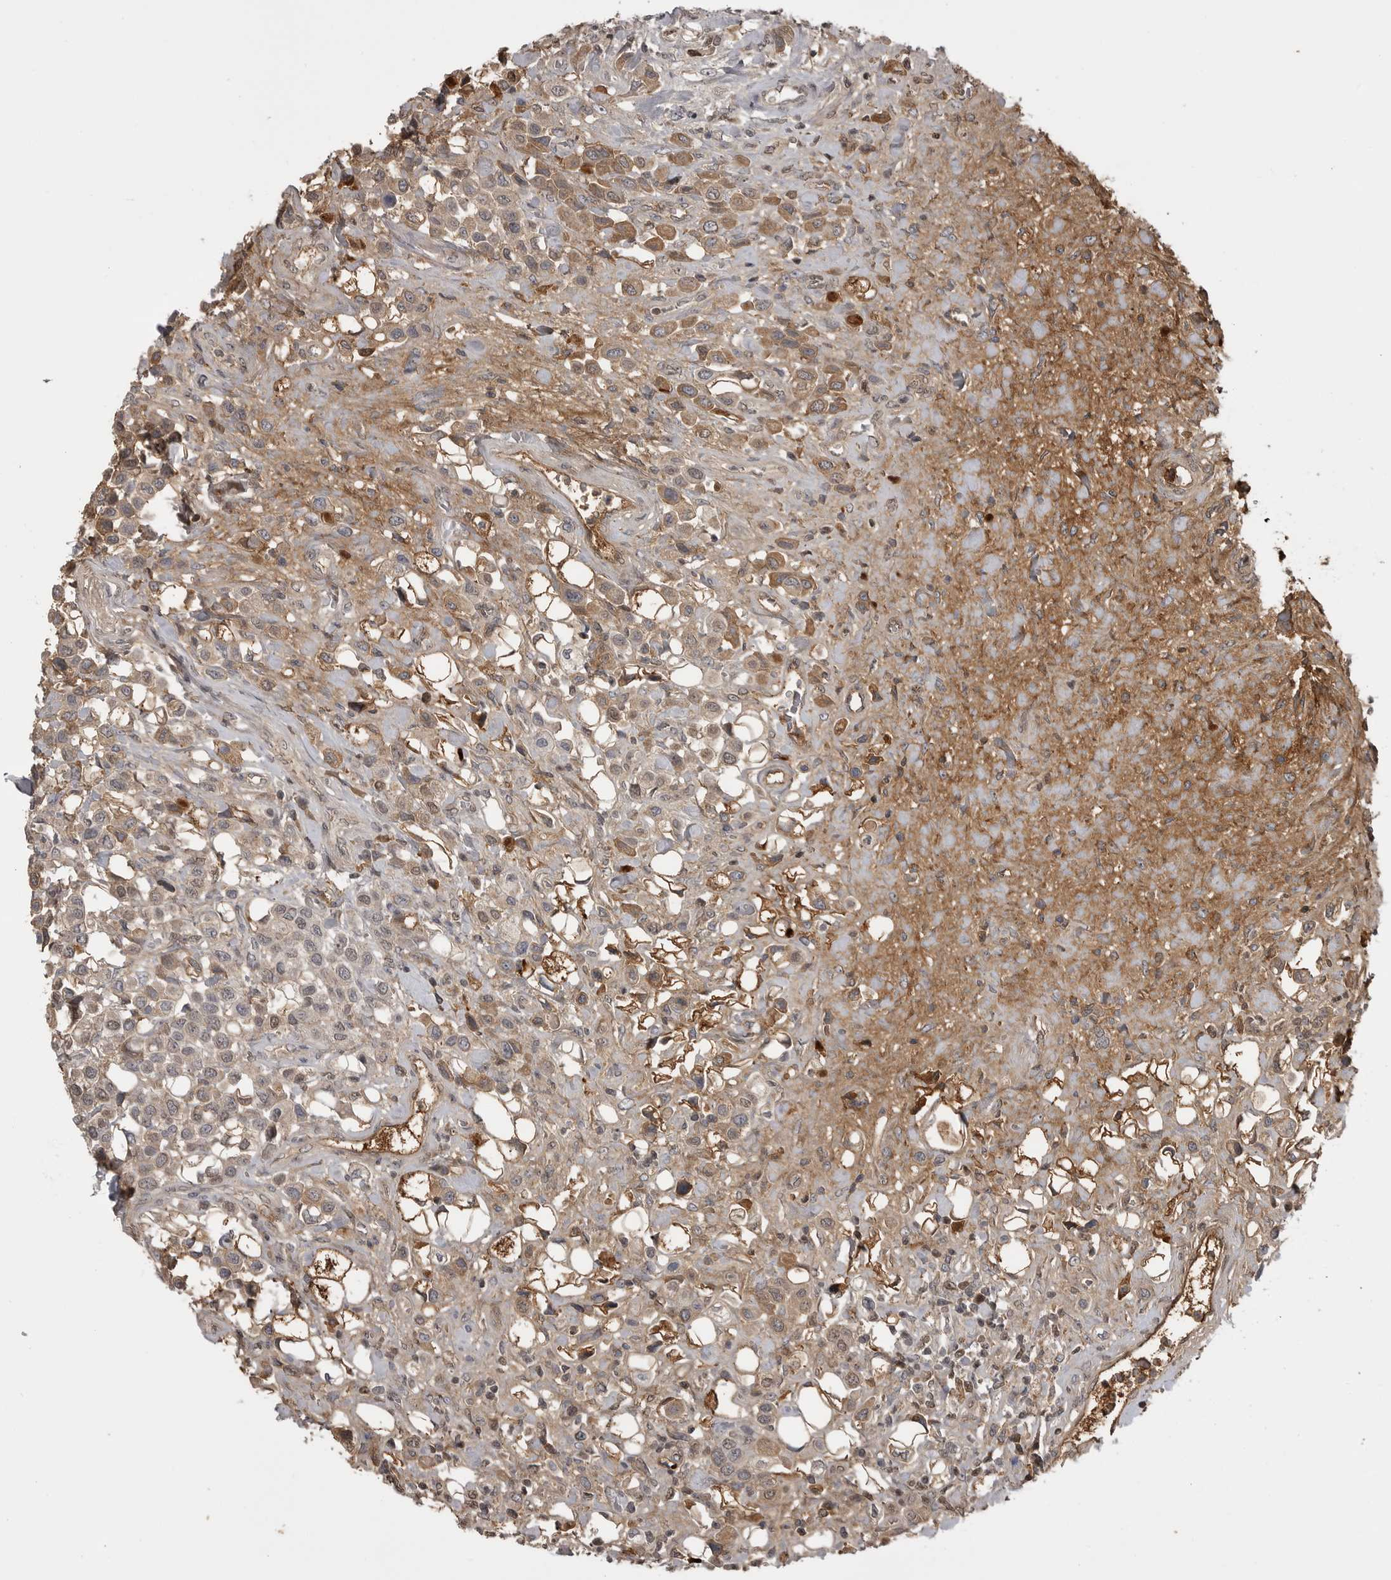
{"staining": {"intensity": "moderate", "quantity": ">75%", "location": "cytoplasmic/membranous"}, "tissue": "urothelial cancer", "cell_type": "Tumor cells", "image_type": "cancer", "snomed": [{"axis": "morphology", "description": "Urothelial carcinoma, High grade"}, {"axis": "topography", "description": "Urinary bladder"}], "caption": "A histopathology image of human urothelial cancer stained for a protein displays moderate cytoplasmic/membranous brown staining in tumor cells. (IHC, brightfield microscopy, high magnification).", "gene": "AHSG", "patient": {"sex": "male", "age": 50}}